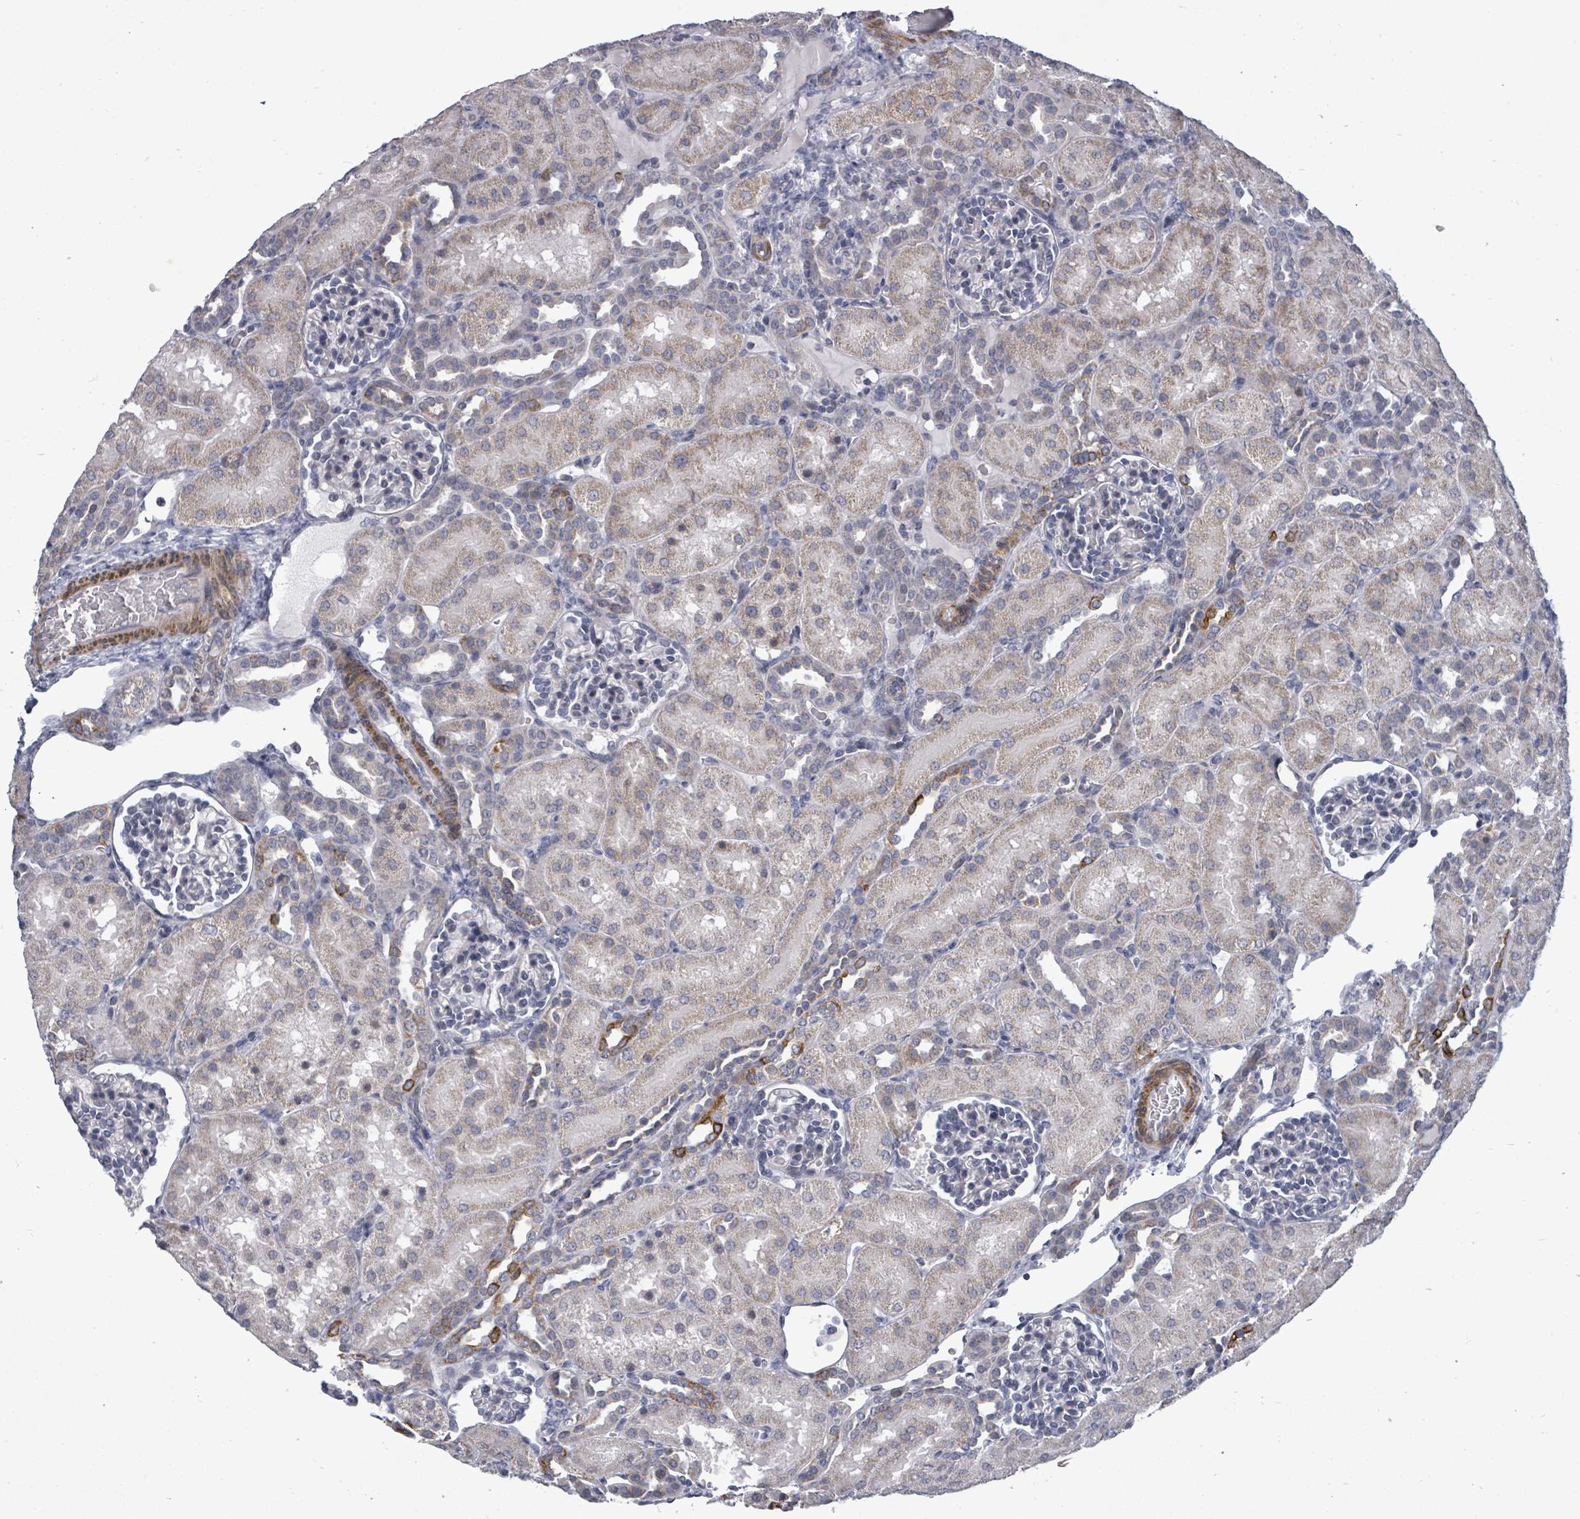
{"staining": {"intensity": "negative", "quantity": "none", "location": "none"}, "tissue": "kidney", "cell_type": "Cells in glomeruli", "image_type": "normal", "snomed": [{"axis": "morphology", "description": "Normal tissue, NOS"}, {"axis": "topography", "description": "Kidney"}], "caption": "DAB immunohistochemical staining of unremarkable kidney exhibits no significant staining in cells in glomeruli. (Brightfield microscopy of DAB (3,3'-diaminobenzidine) immunohistochemistry at high magnification).", "gene": "PTPN20", "patient": {"sex": "male", "age": 1}}